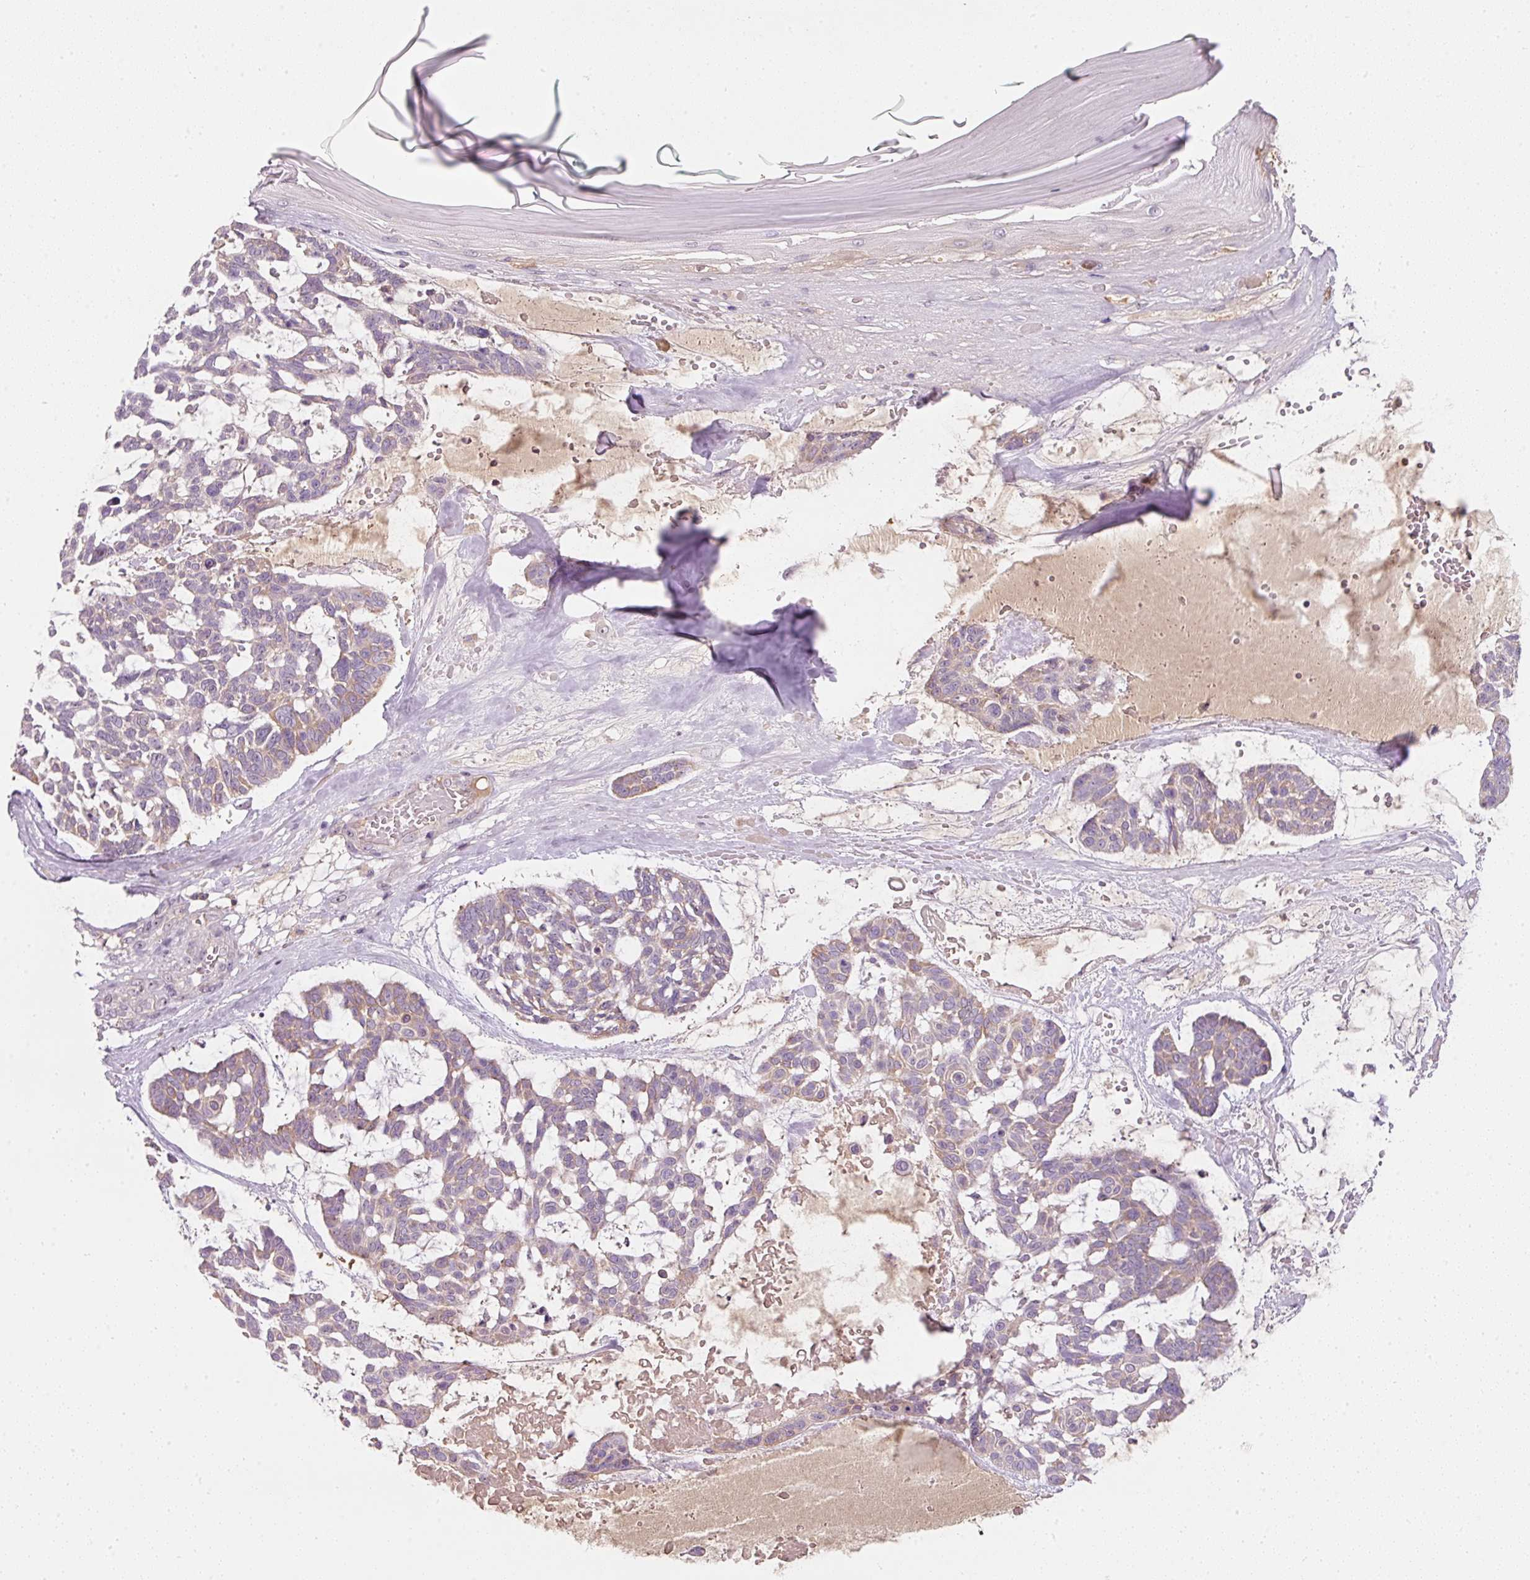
{"staining": {"intensity": "weak", "quantity": "25%-75%", "location": "cytoplasmic/membranous"}, "tissue": "skin cancer", "cell_type": "Tumor cells", "image_type": "cancer", "snomed": [{"axis": "morphology", "description": "Basal cell carcinoma"}, {"axis": "topography", "description": "Skin"}], "caption": "DAB immunohistochemical staining of skin cancer (basal cell carcinoma) exhibits weak cytoplasmic/membranous protein positivity in approximately 25%-75% of tumor cells.", "gene": "TMEM37", "patient": {"sex": "male", "age": 88}}